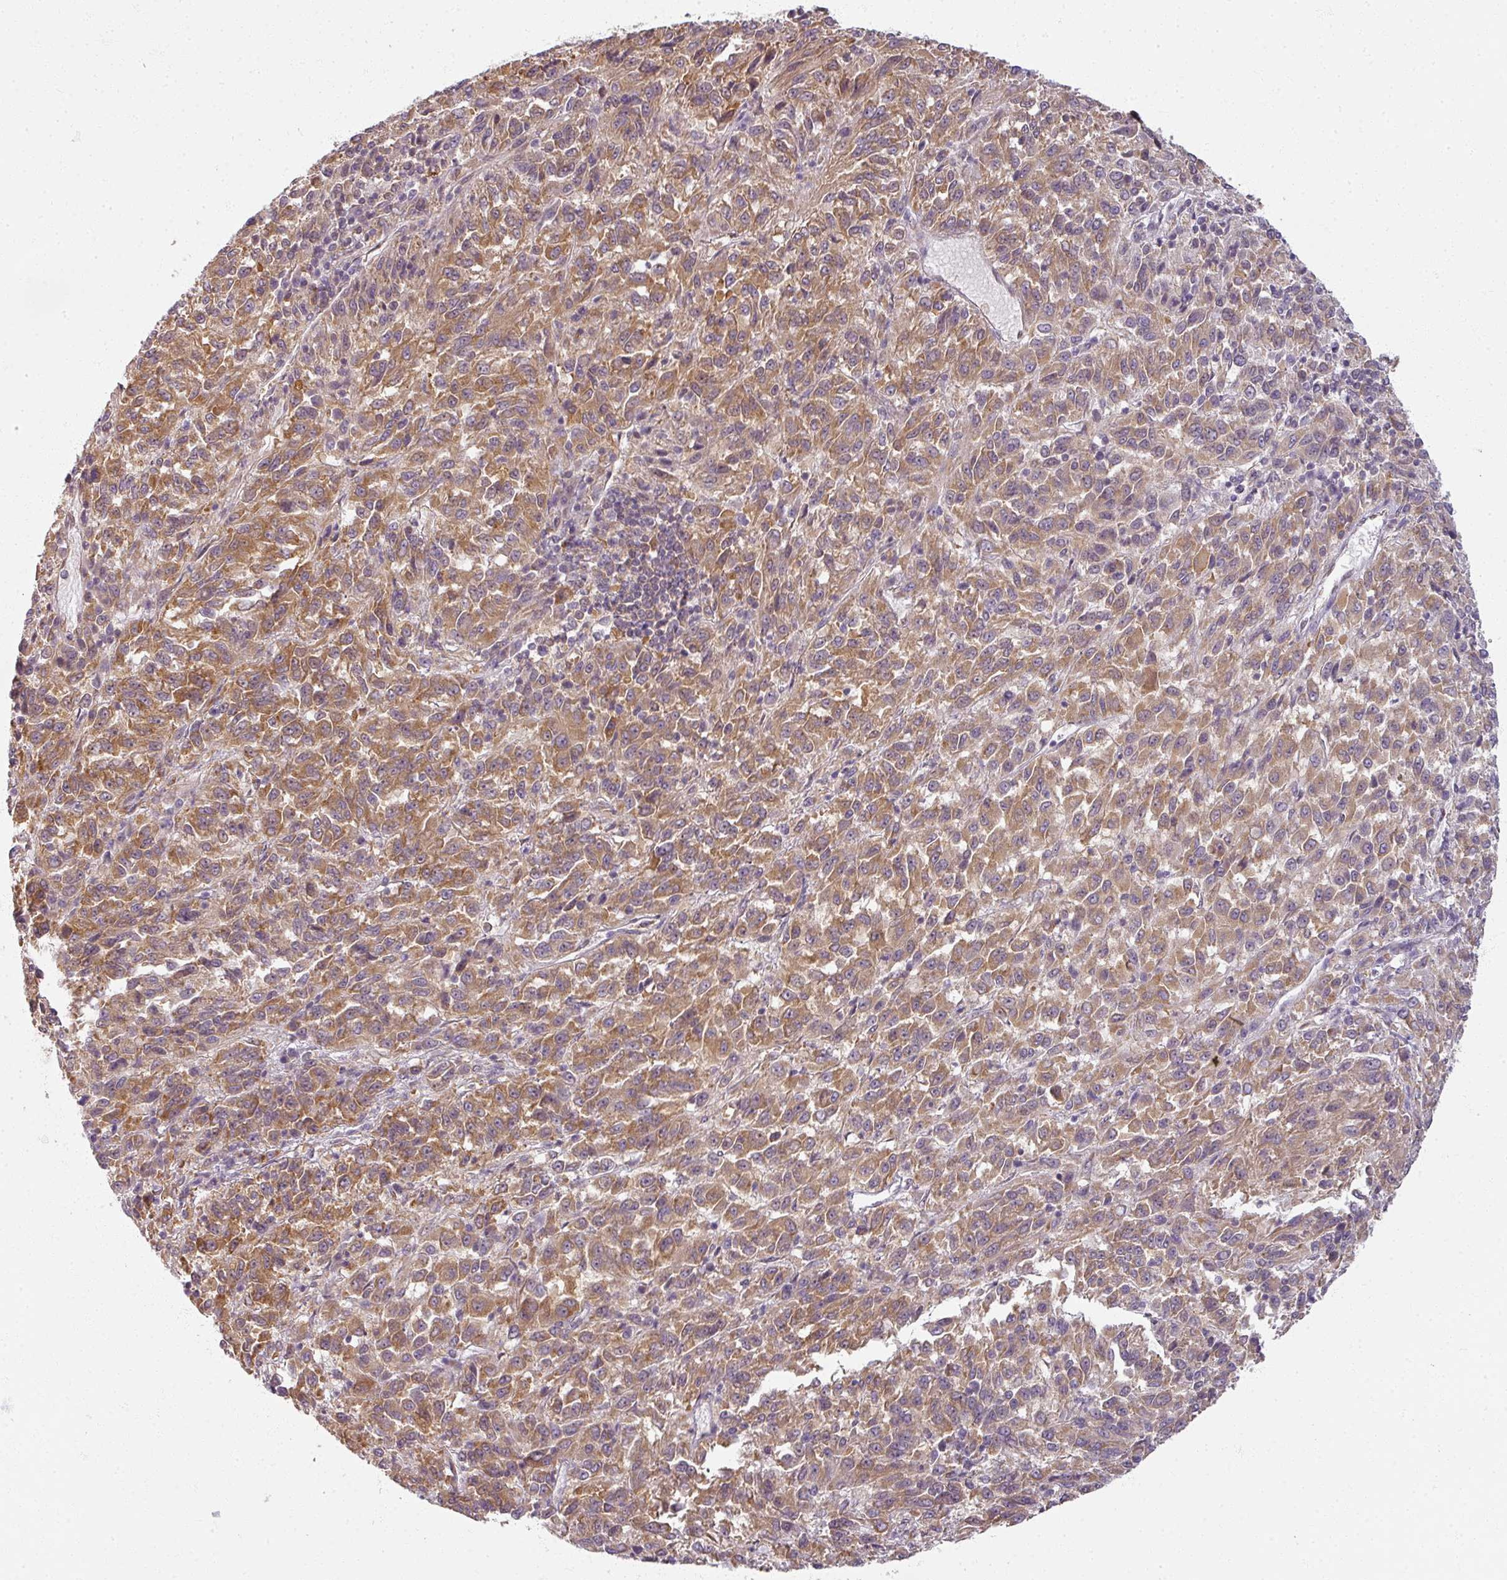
{"staining": {"intensity": "moderate", "quantity": ">75%", "location": "cytoplasmic/membranous"}, "tissue": "melanoma", "cell_type": "Tumor cells", "image_type": "cancer", "snomed": [{"axis": "morphology", "description": "Malignant melanoma, Metastatic site"}, {"axis": "topography", "description": "Lung"}], "caption": "Moderate cytoplasmic/membranous staining is appreciated in approximately >75% of tumor cells in malignant melanoma (metastatic site).", "gene": "AGPAT4", "patient": {"sex": "male", "age": 64}}